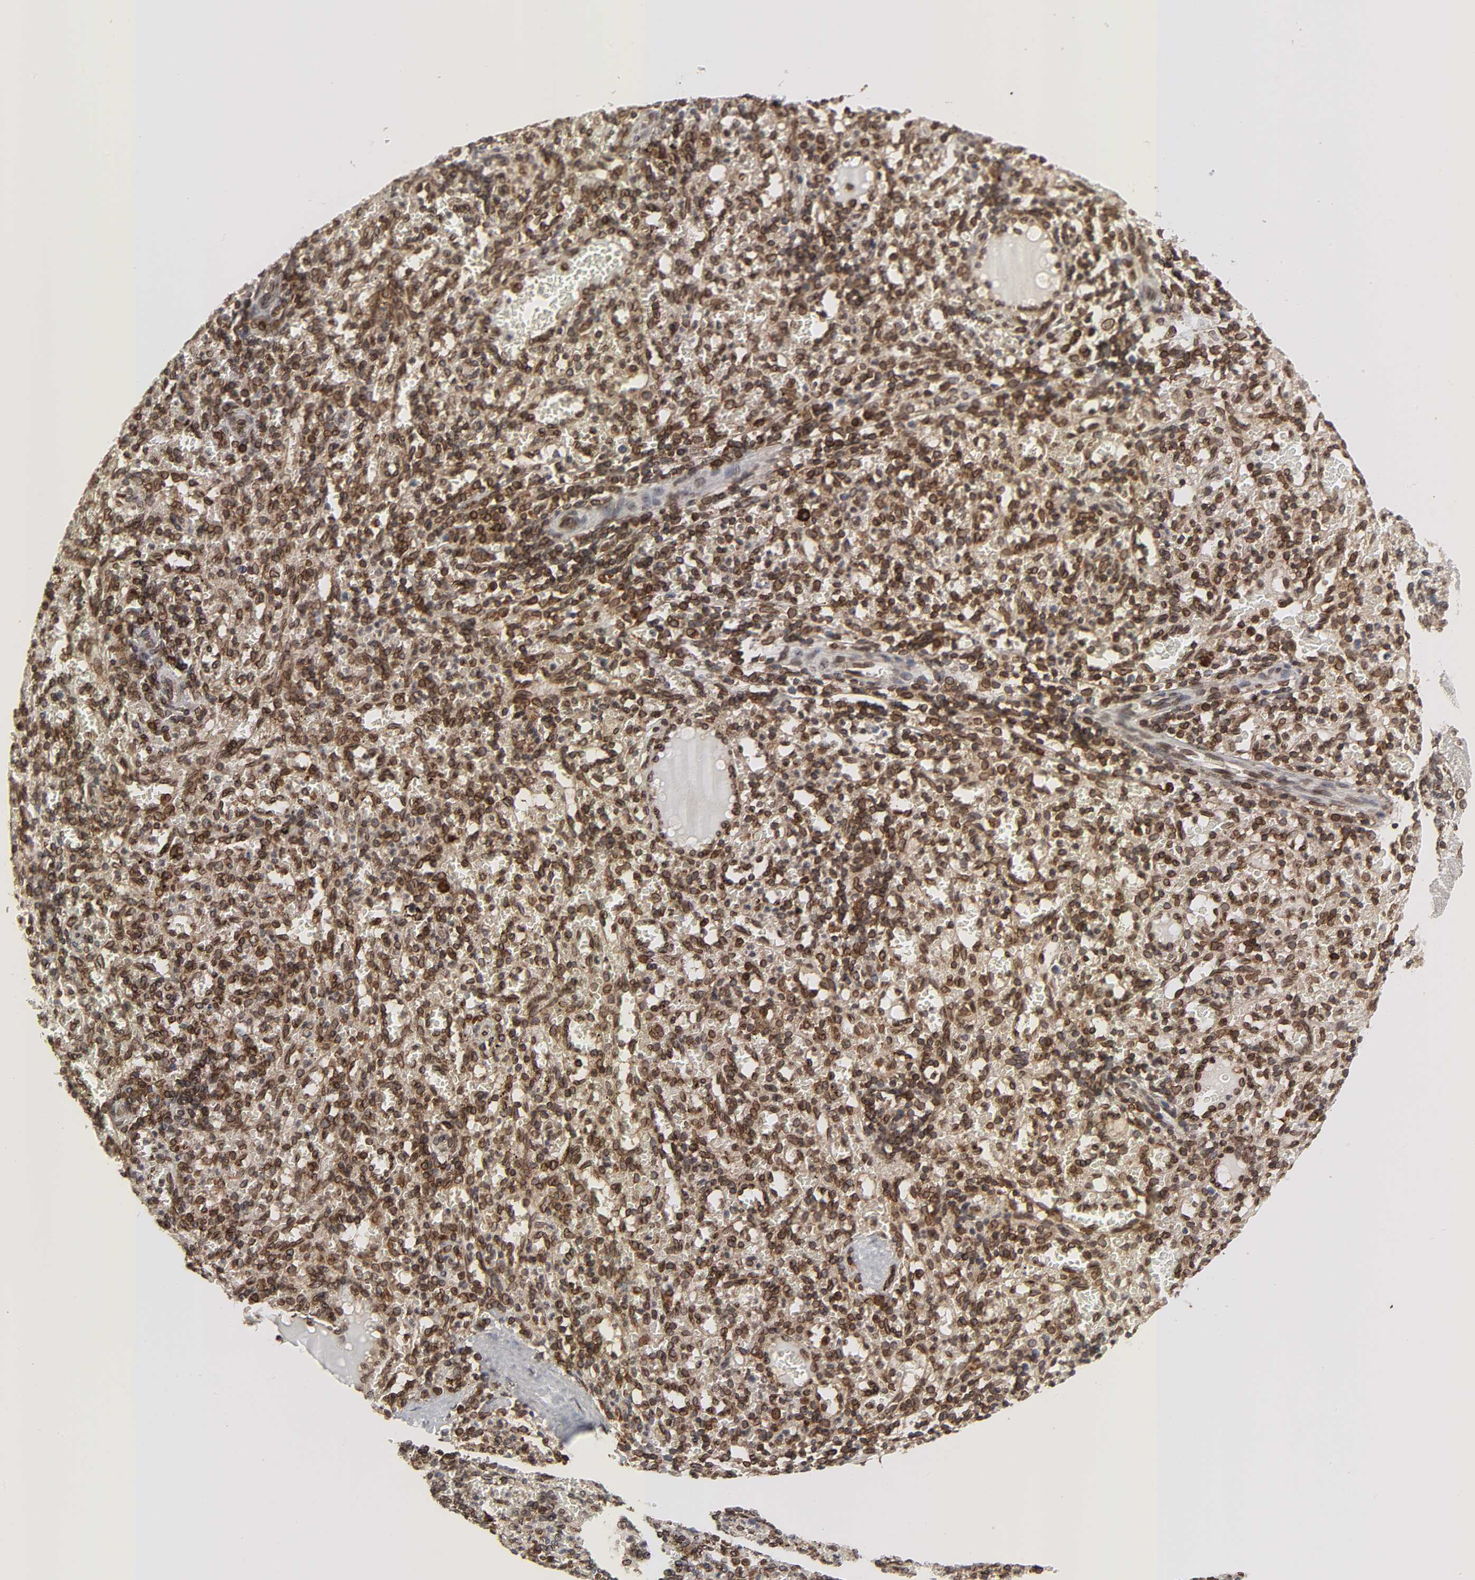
{"staining": {"intensity": "moderate", "quantity": ">75%", "location": "cytoplasmic/membranous,nuclear"}, "tissue": "spleen", "cell_type": "Cells in red pulp", "image_type": "normal", "snomed": [{"axis": "morphology", "description": "Normal tissue, NOS"}, {"axis": "topography", "description": "Spleen"}], "caption": "IHC image of unremarkable spleen: human spleen stained using immunohistochemistry (IHC) displays medium levels of moderate protein expression localized specifically in the cytoplasmic/membranous,nuclear of cells in red pulp, appearing as a cytoplasmic/membranous,nuclear brown color.", "gene": "RANGAP1", "patient": {"sex": "female", "age": 10}}